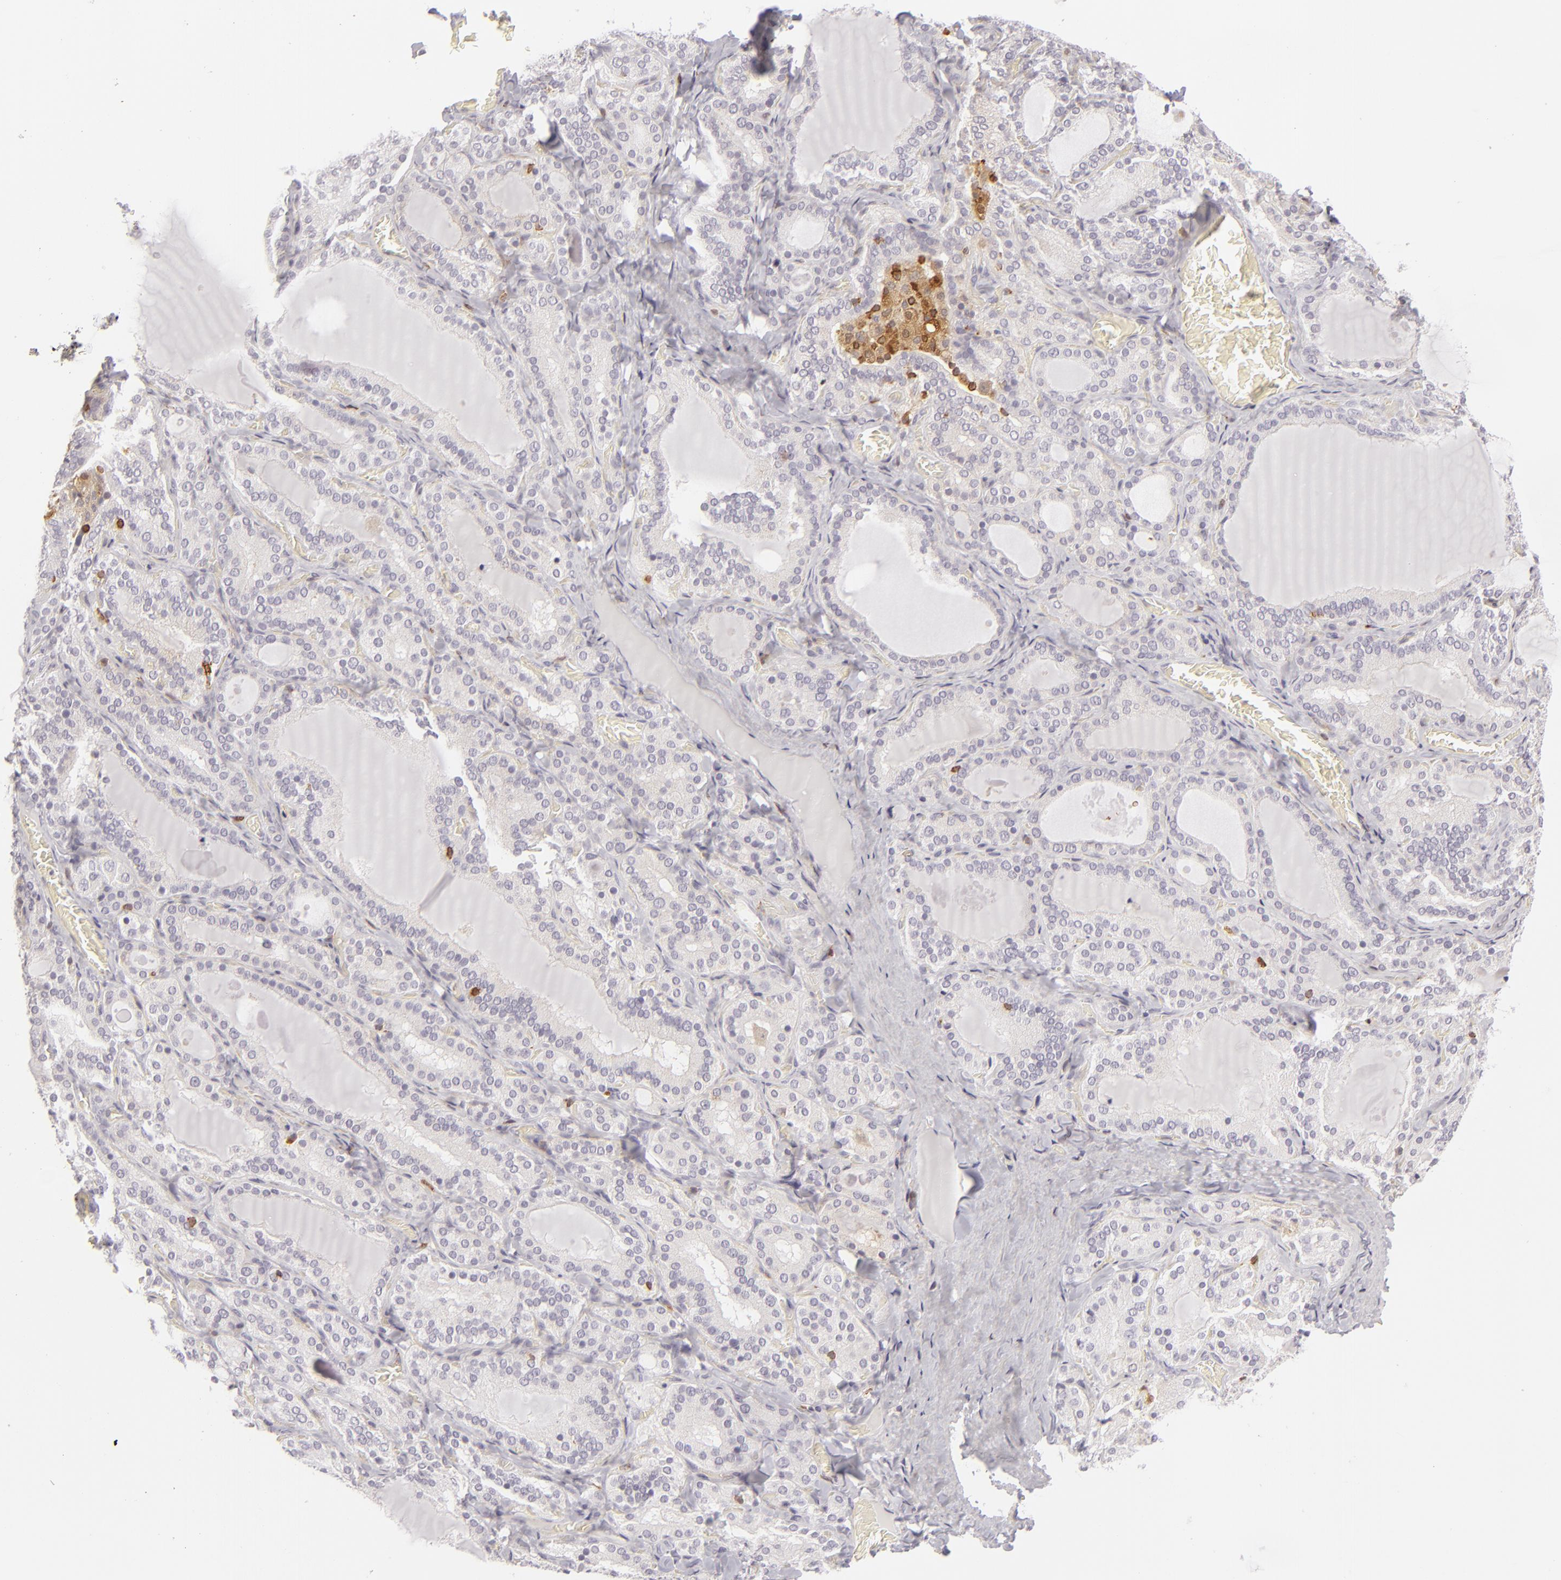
{"staining": {"intensity": "moderate", "quantity": "<25%", "location": "cytoplasmic/membranous"}, "tissue": "thyroid gland", "cell_type": "Glandular cells", "image_type": "normal", "snomed": [{"axis": "morphology", "description": "Normal tissue, NOS"}, {"axis": "topography", "description": "Thyroid gland"}], "caption": "Glandular cells show moderate cytoplasmic/membranous expression in approximately <25% of cells in normal thyroid gland.", "gene": "APOBEC3G", "patient": {"sex": "female", "age": 33}}